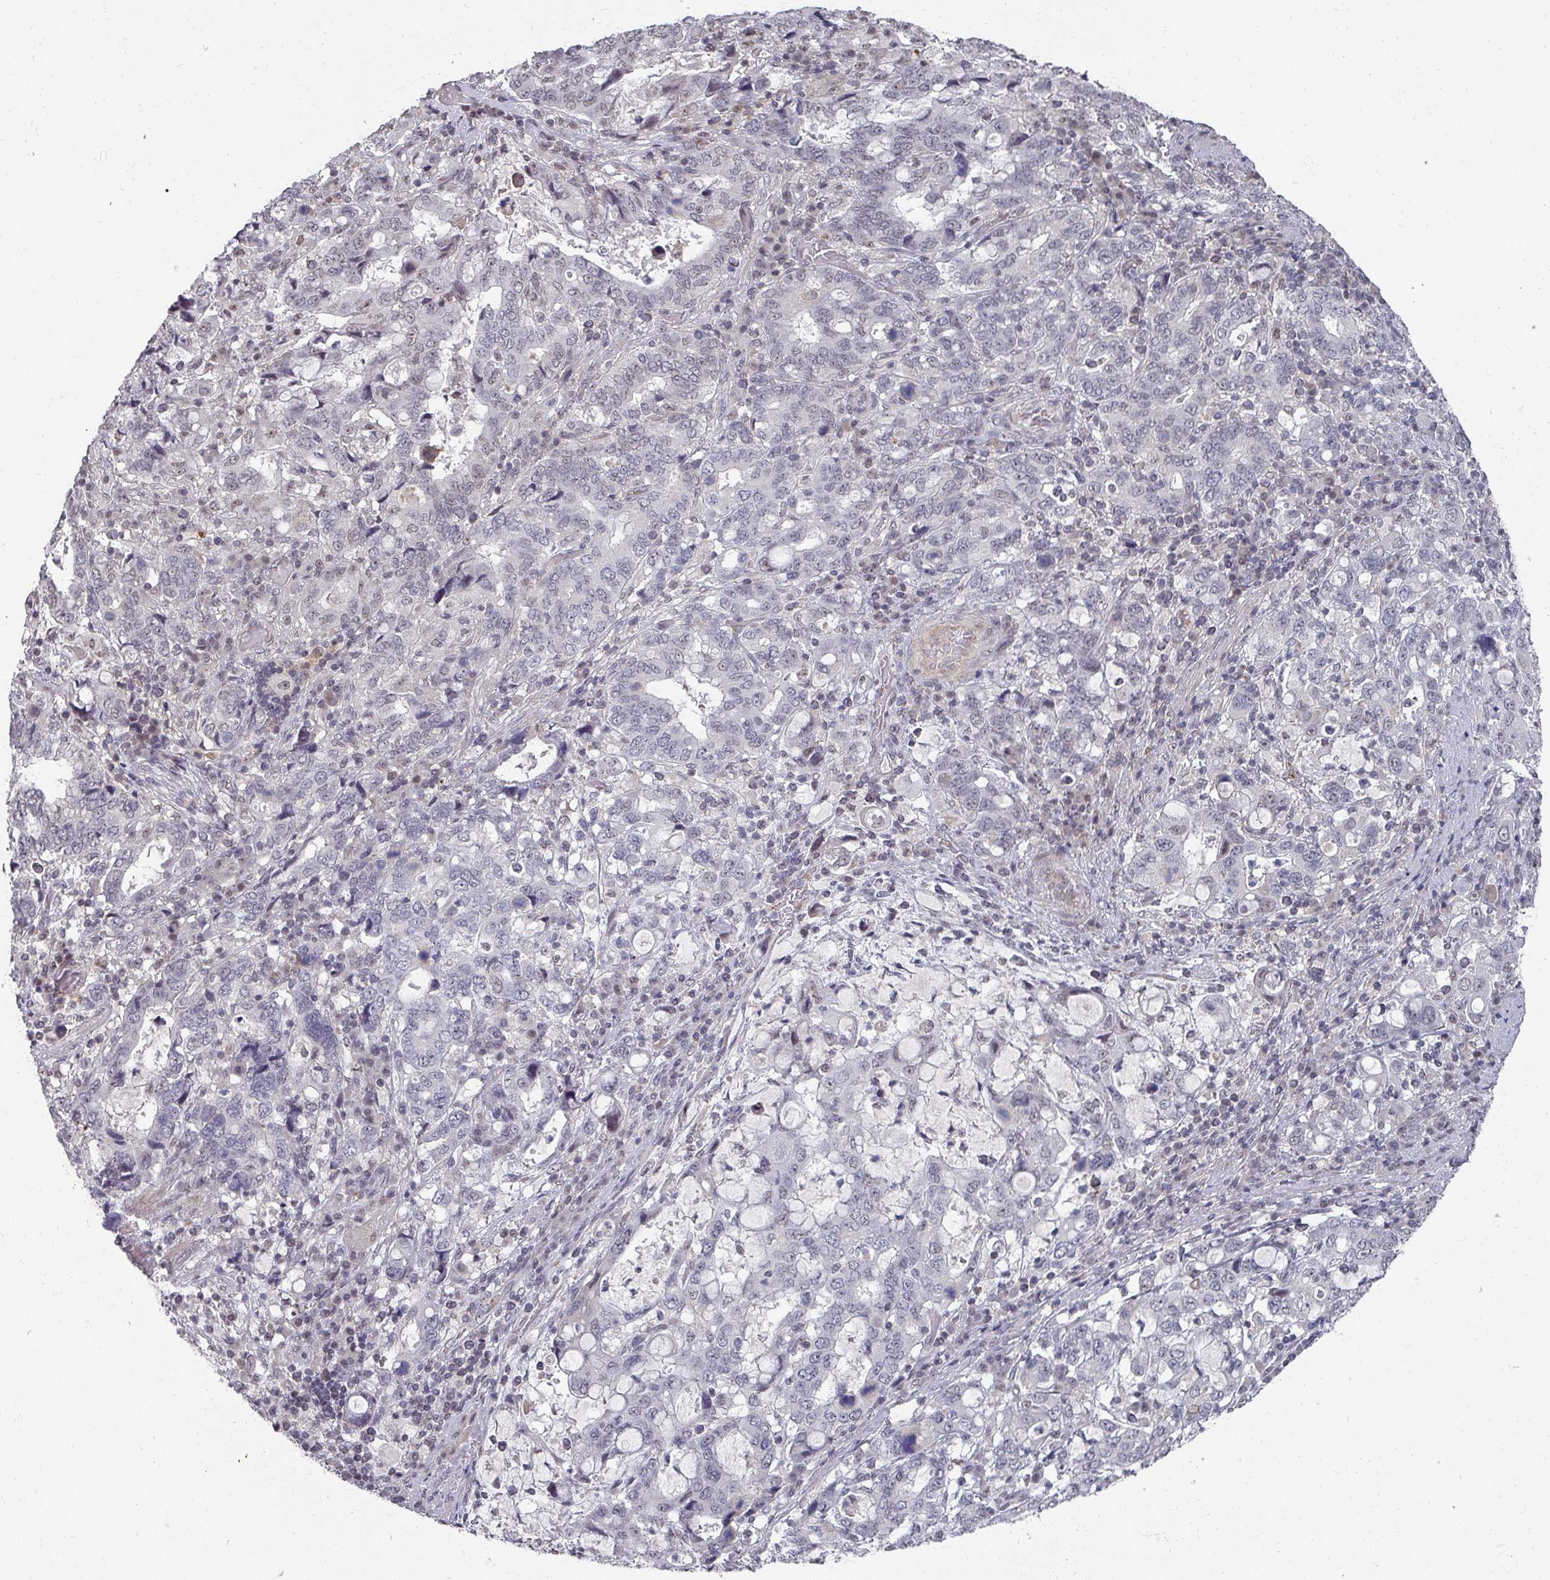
{"staining": {"intensity": "negative", "quantity": "none", "location": "none"}, "tissue": "stomach cancer", "cell_type": "Tumor cells", "image_type": "cancer", "snomed": [{"axis": "morphology", "description": "Adenocarcinoma, NOS"}, {"axis": "topography", "description": "Stomach, upper"}, {"axis": "topography", "description": "Stomach"}], "caption": "A photomicrograph of human stomach adenocarcinoma is negative for staining in tumor cells.", "gene": "ZNF654", "patient": {"sex": "male", "age": 62}}